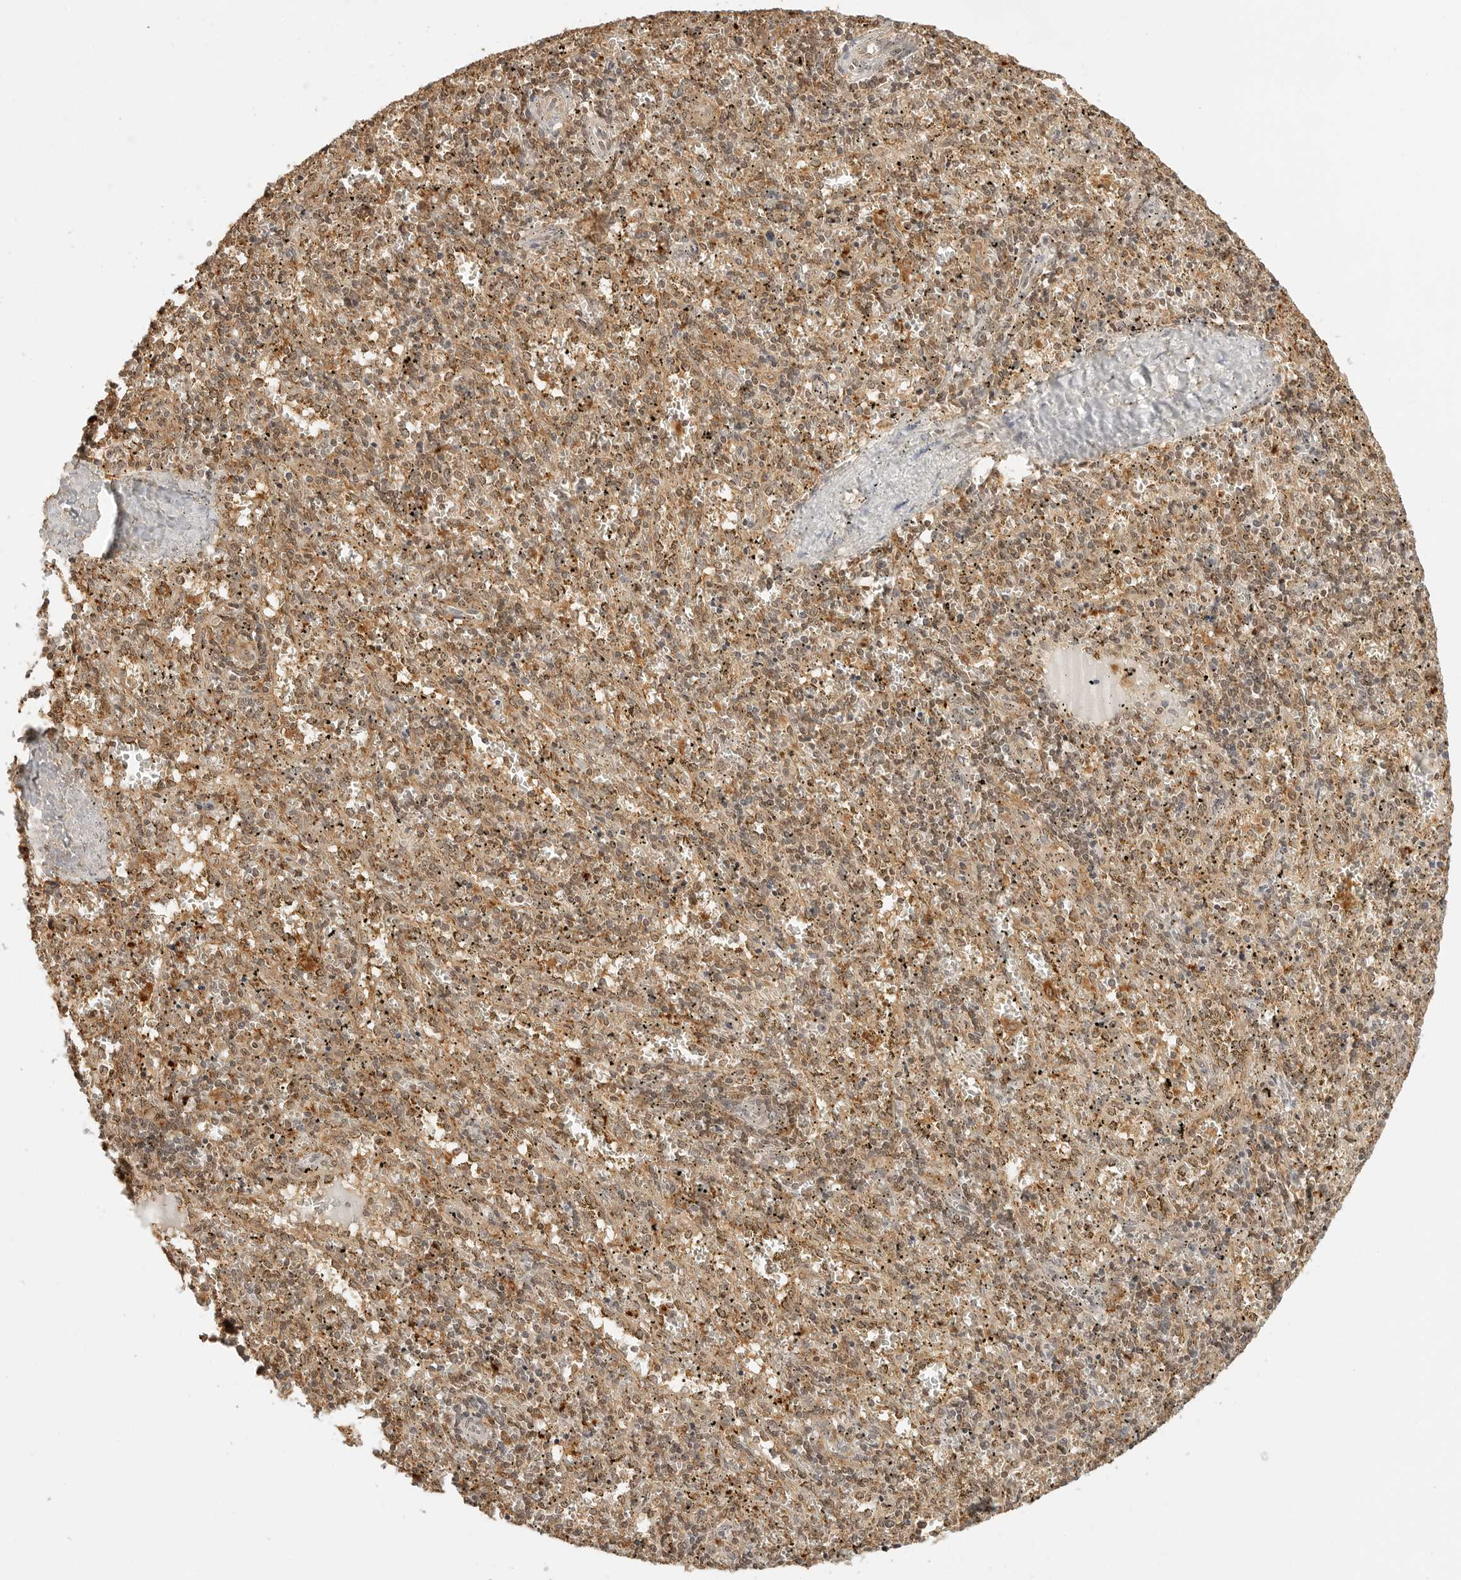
{"staining": {"intensity": "moderate", "quantity": ">75%", "location": "cytoplasmic/membranous,nuclear"}, "tissue": "spleen", "cell_type": "Cells in red pulp", "image_type": "normal", "snomed": [{"axis": "morphology", "description": "Normal tissue, NOS"}, {"axis": "topography", "description": "Spleen"}], "caption": "The image reveals immunohistochemical staining of unremarkable spleen. There is moderate cytoplasmic/membranous,nuclear expression is present in approximately >75% of cells in red pulp.", "gene": "EPHA1", "patient": {"sex": "male", "age": 11}}